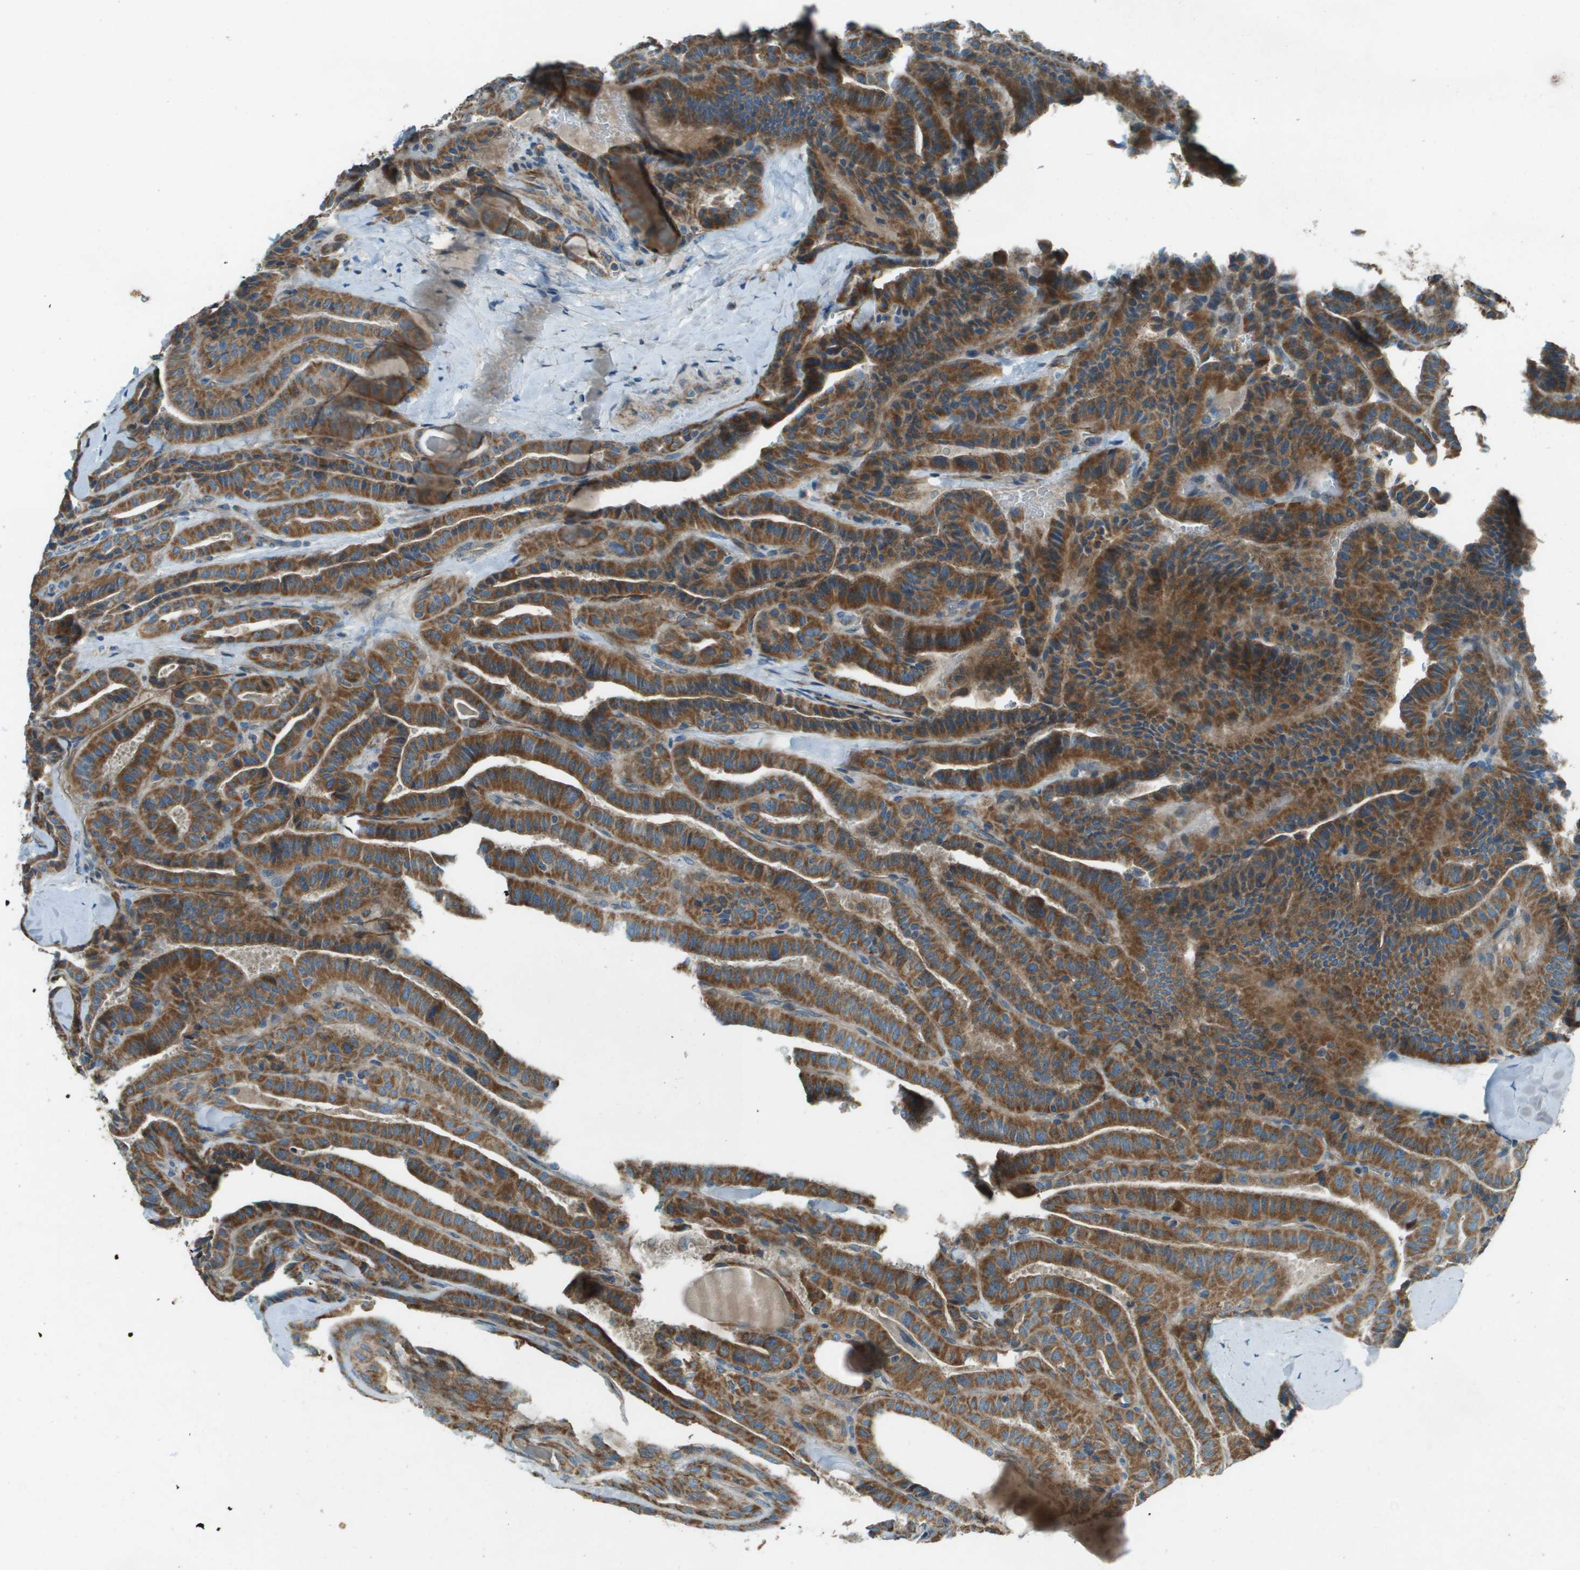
{"staining": {"intensity": "strong", "quantity": ">75%", "location": "cytoplasmic/membranous"}, "tissue": "thyroid cancer", "cell_type": "Tumor cells", "image_type": "cancer", "snomed": [{"axis": "morphology", "description": "Papillary adenocarcinoma, NOS"}, {"axis": "topography", "description": "Thyroid gland"}], "caption": "High-magnification brightfield microscopy of papillary adenocarcinoma (thyroid) stained with DAB (brown) and counterstained with hematoxylin (blue). tumor cells exhibit strong cytoplasmic/membranous positivity is seen in approximately>75% of cells.", "gene": "MIGA1", "patient": {"sex": "male", "age": 77}}